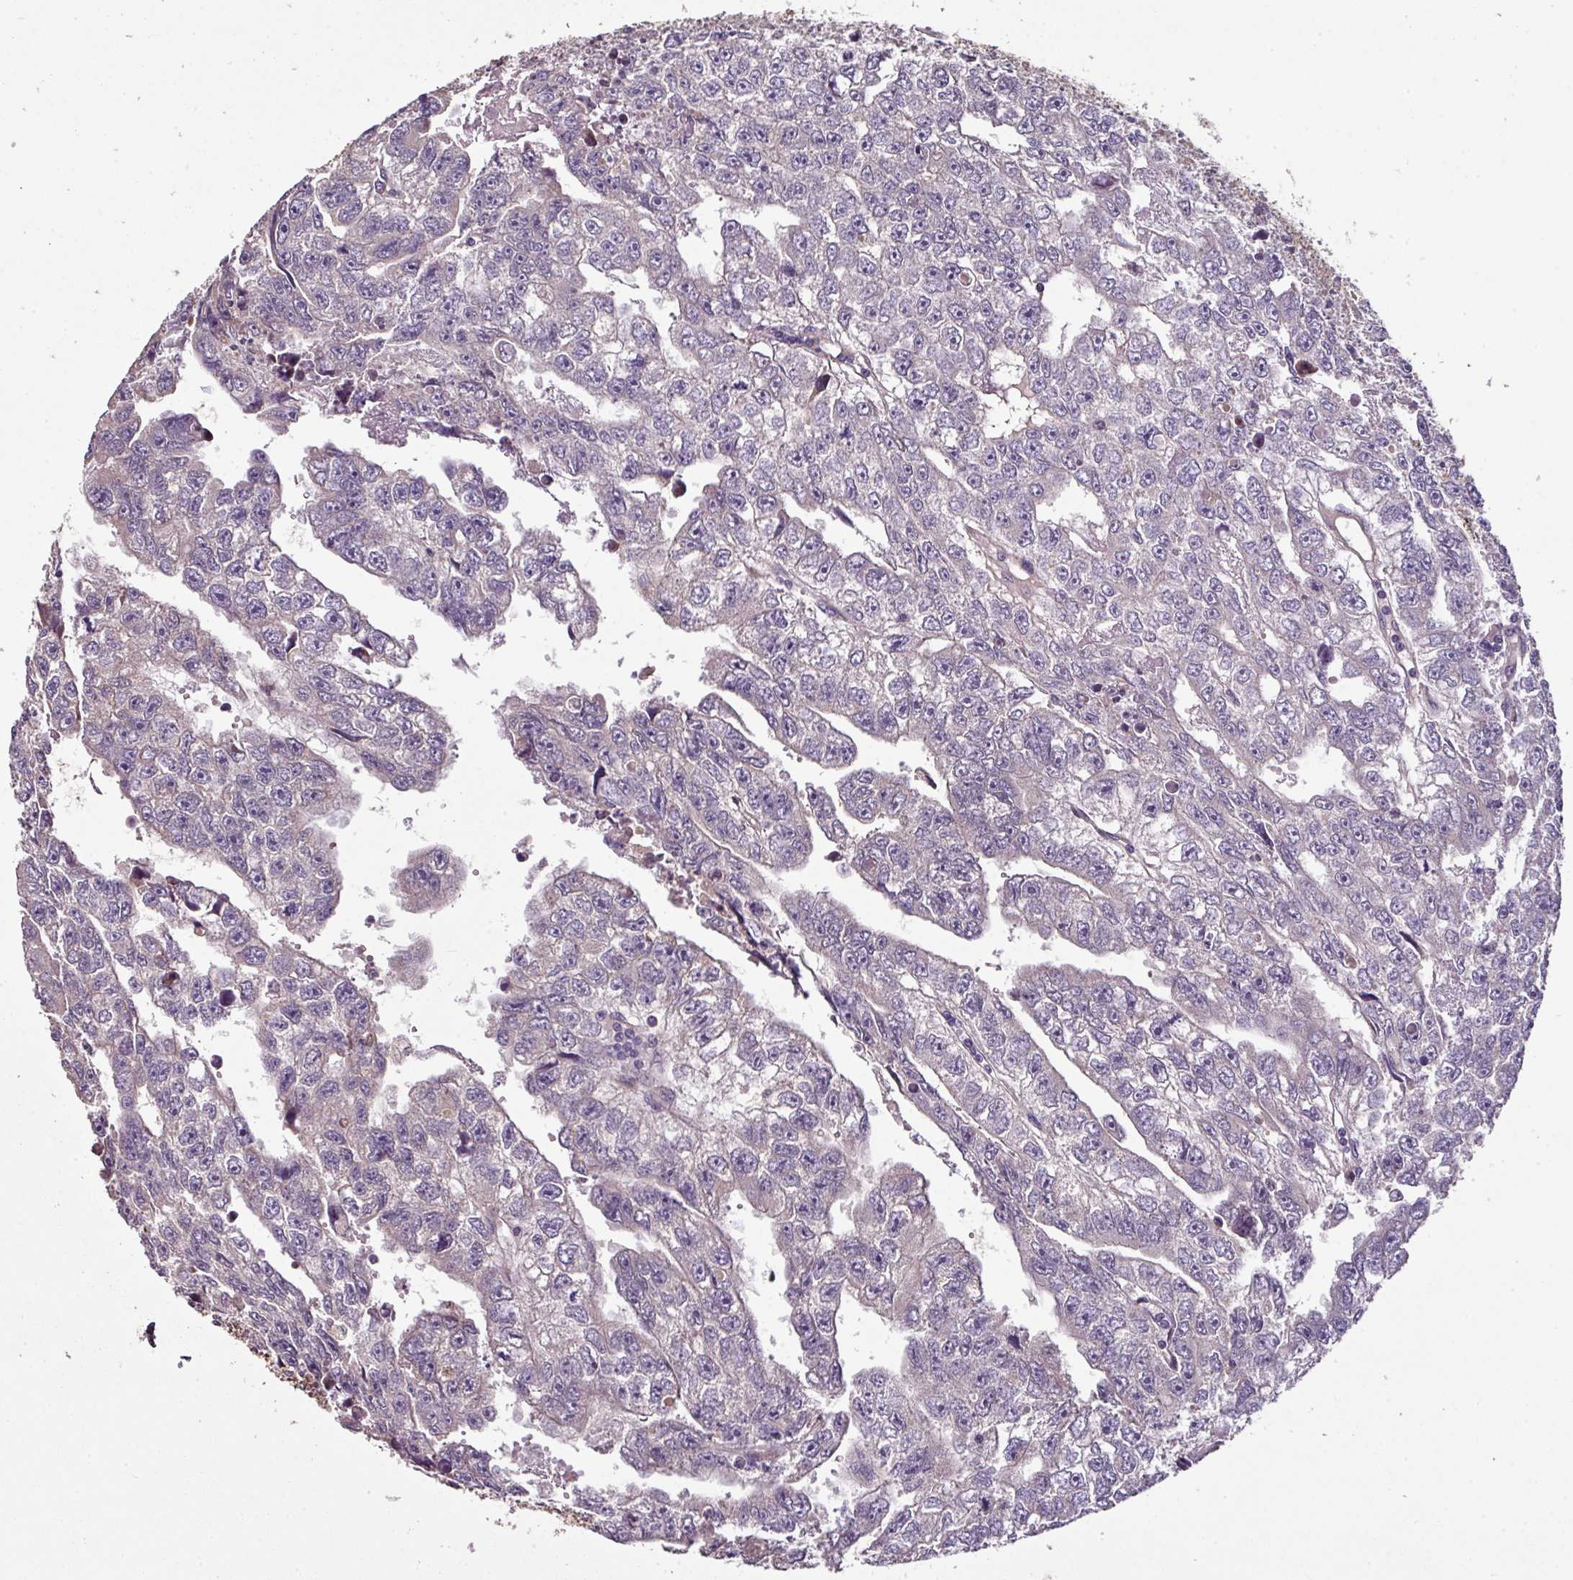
{"staining": {"intensity": "negative", "quantity": "none", "location": "none"}, "tissue": "testis cancer", "cell_type": "Tumor cells", "image_type": "cancer", "snomed": [{"axis": "morphology", "description": "Carcinoma, Embryonal, NOS"}, {"axis": "topography", "description": "Testis"}], "caption": "Human testis cancer stained for a protein using immunohistochemistry (IHC) displays no expression in tumor cells.", "gene": "SPCS3", "patient": {"sex": "male", "age": 20}}